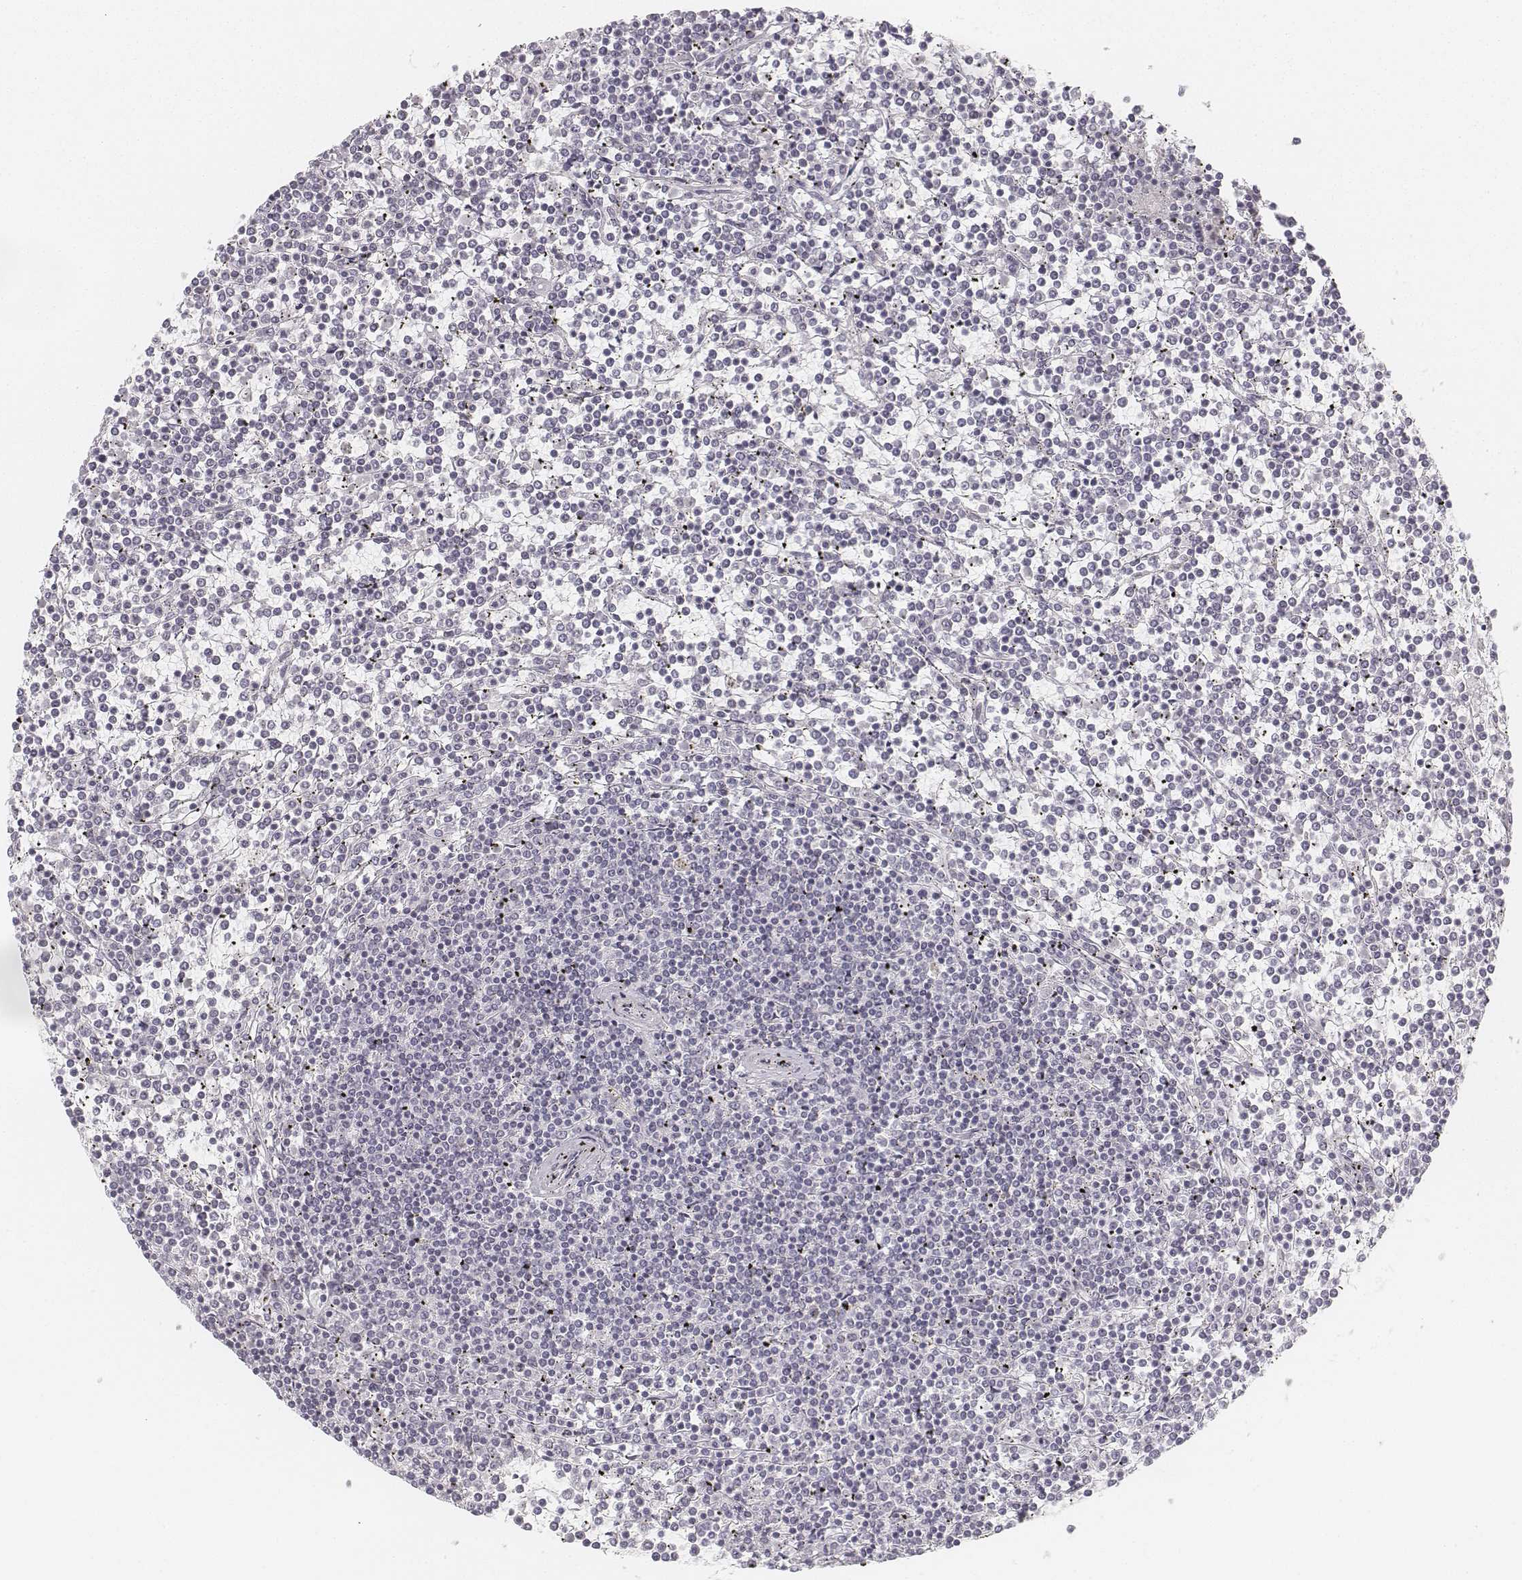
{"staining": {"intensity": "negative", "quantity": "none", "location": "none"}, "tissue": "lymphoma", "cell_type": "Tumor cells", "image_type": "cancer", "snomed": [{"axis": "morphology", "description": "Malignant lymphoma, non-Hodgkin's type, Low grade"}, {"axis": "topography", "description": "Spleen"}], "caption": "Protein analysis of lymphoma reveals no significant expression in tumor cells.", "gene": "KRTAP2-1", "patient": {"sex": "female", "age": 19}}